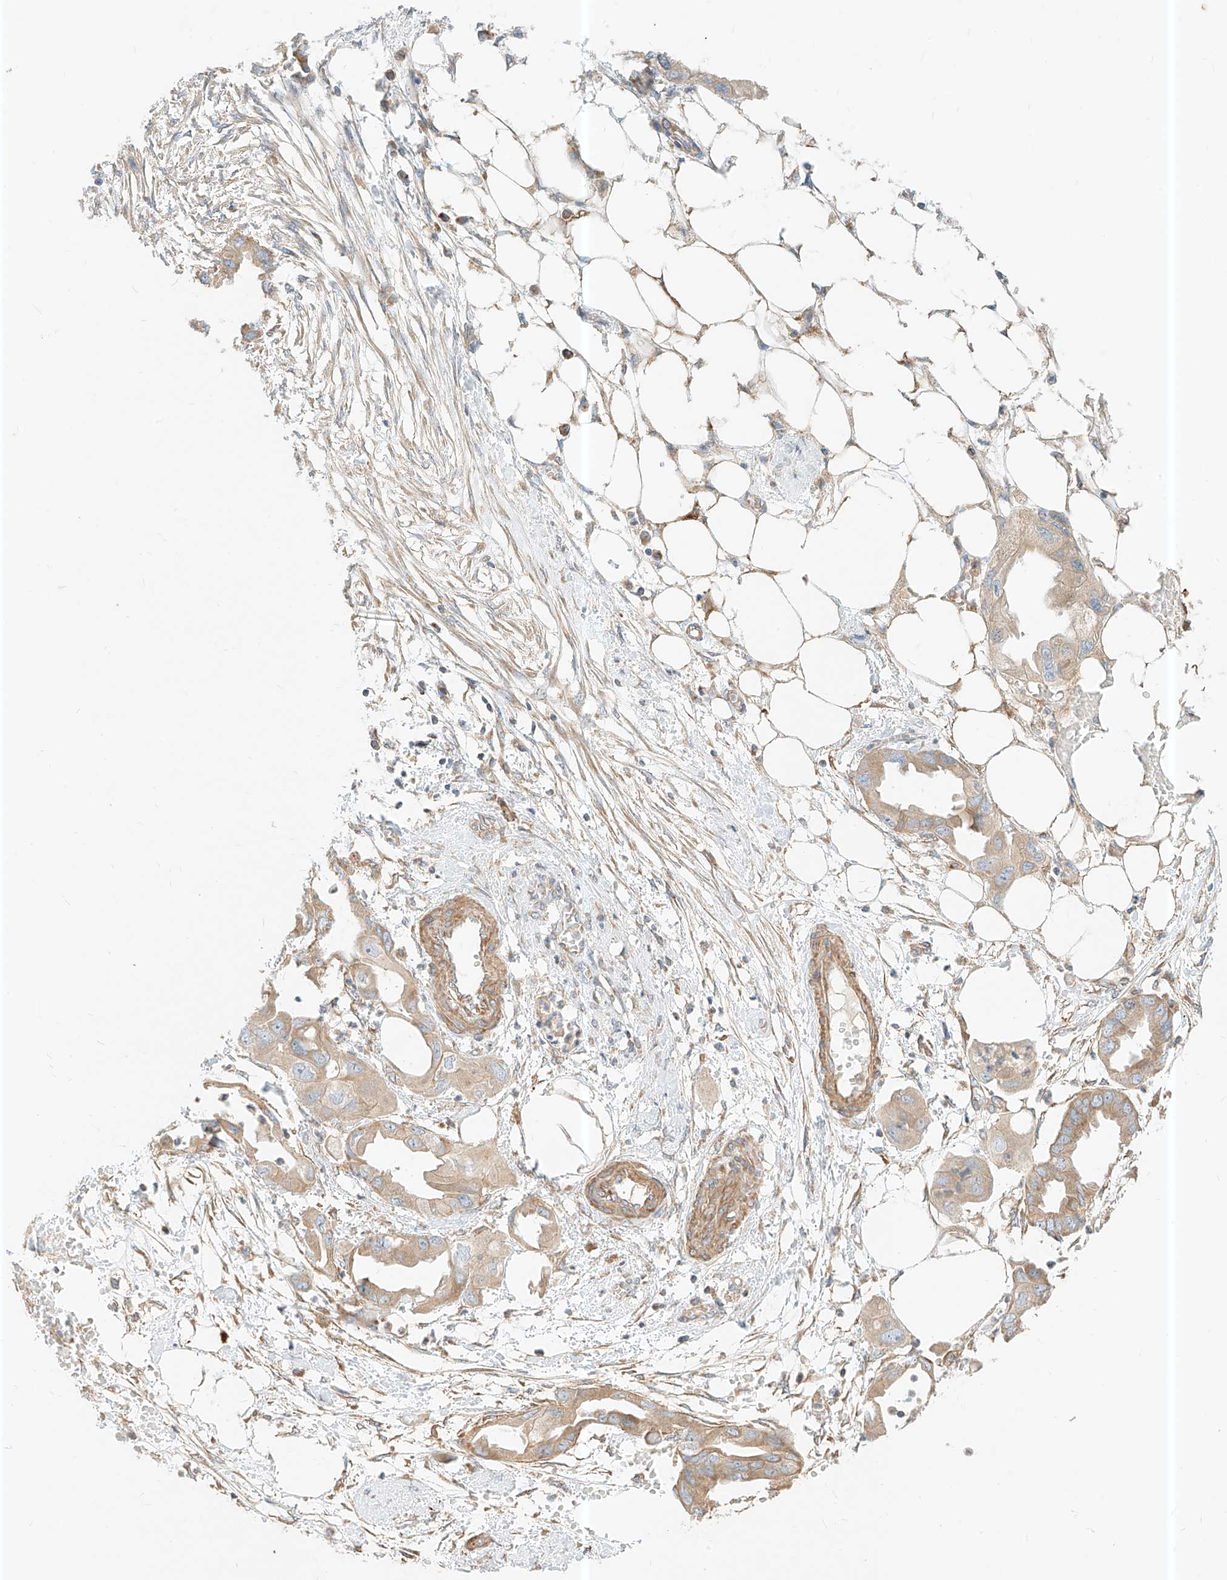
{"staining": {"intensity": "weak", "quantity": ">75%", "location": "cytoplasmic/membranous"}, "tissue": "endometrial cancer", "cell_type": "Tumor cells", "image_type": "cancer", "snomed": [{"axis": "morphology", "description": "Adenocarcinoma, NOS"}, {"axis": "morphology", "description": "Adenocarcinoma, metastatic, NOS"}, {"axis": "topography", "description": "Adipose tissue"}, {"axis": "topography", "description": "Endometrium"}], "caption": "Protein analysis of metastatic adenocarcinoma (endometrial) tissue displays weak cytoplasmic/membranous positivity in about >75% of tumor cells.", "gene": "PLCL1", "patient": {"sex": "female", "age": 67}}